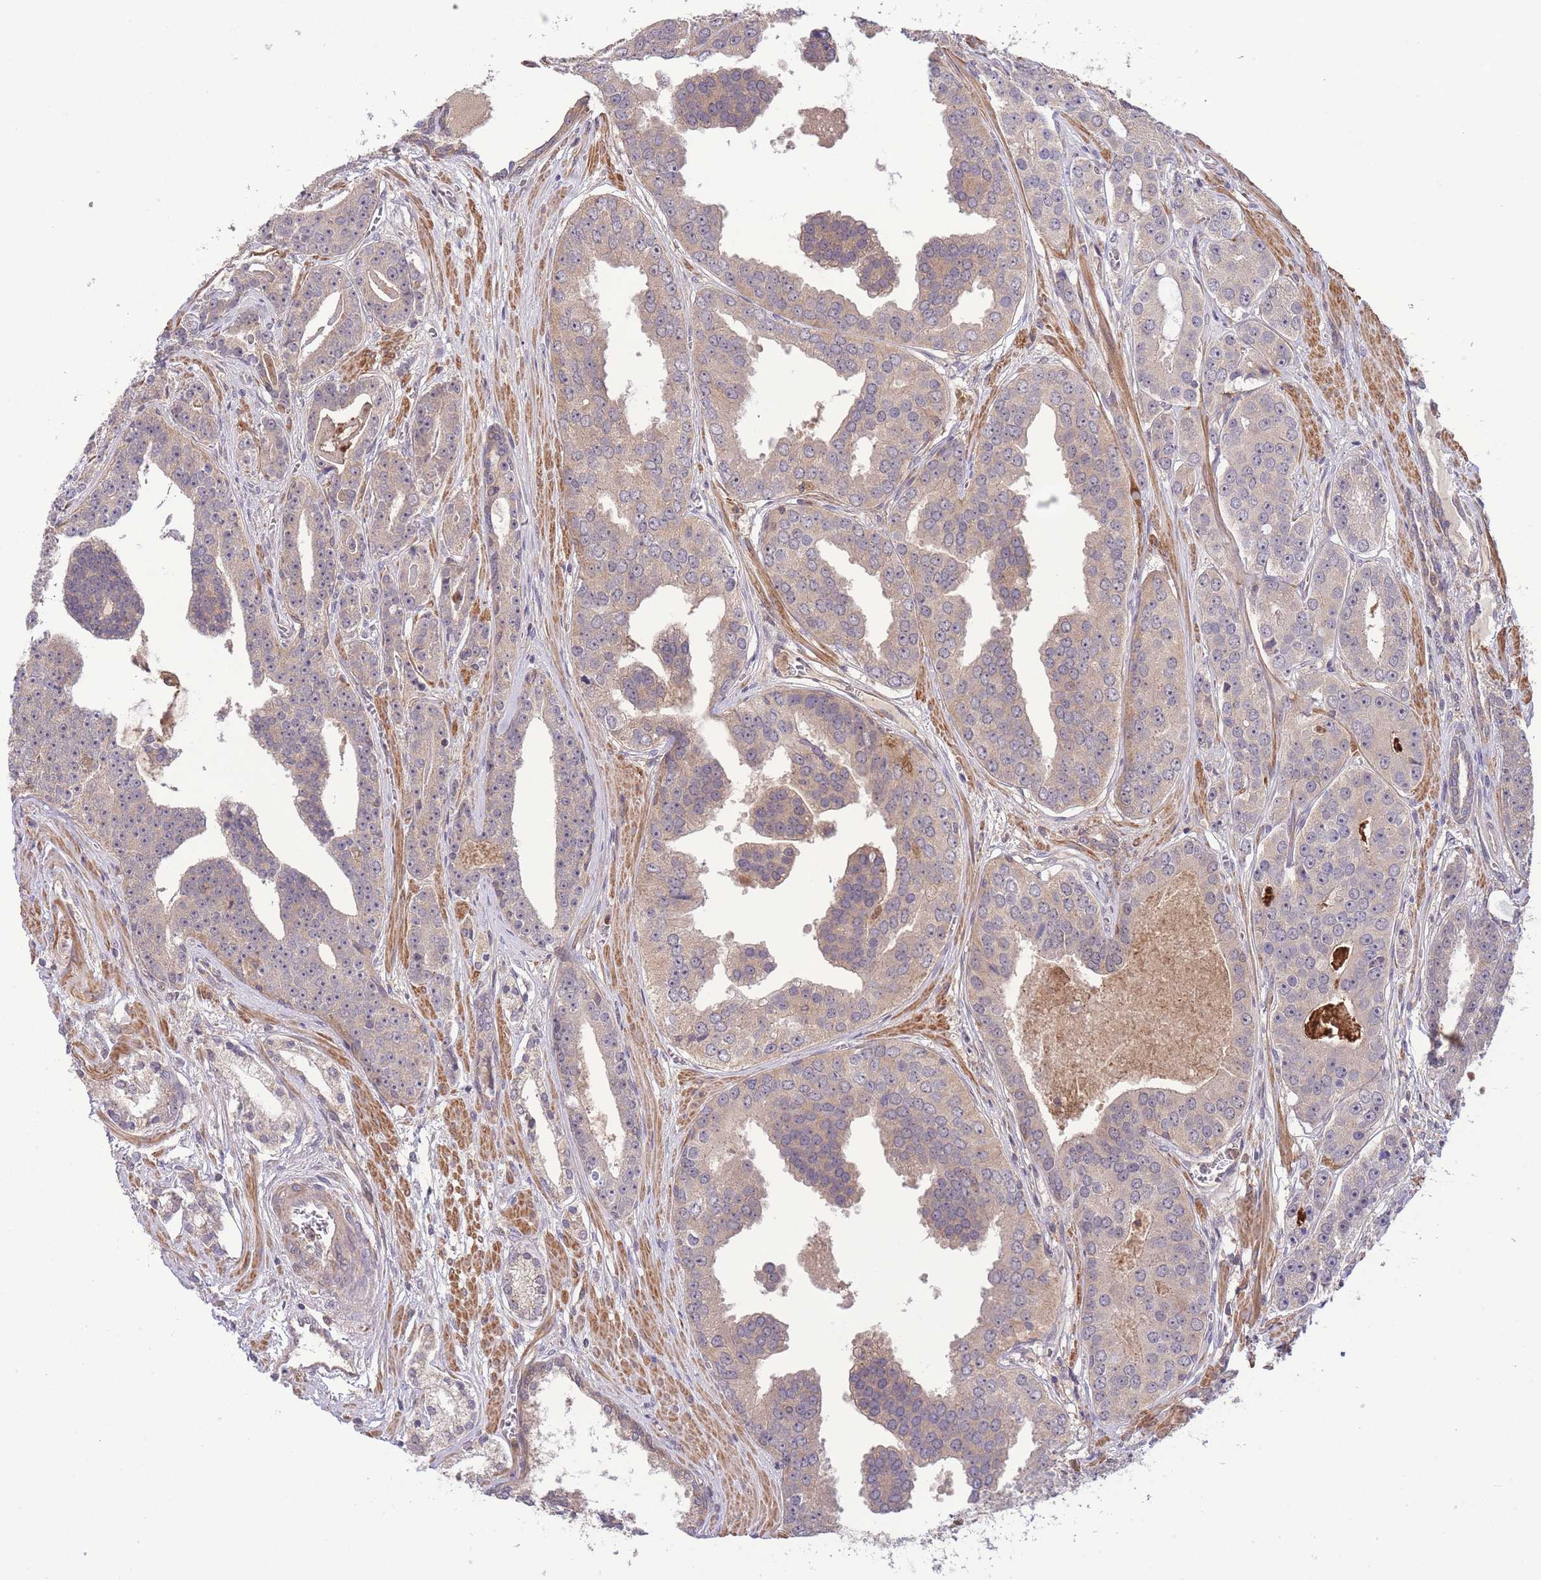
{"staining": {"intensity": "weak", "quantity": "25%-75%", "location": "cytoplasmic/membranous"}, "tissue": "prostate cancer", "cell_type": "Tumor cells", "image_type": "cancer", "snomed": [{"axis": "morphology", "description": "Adenocarcinoma, High grade"}, {"axis": "topography", "description": "Prostate"}], "caption": "A high-resolution photomicrograph shows IHC staining of adenocarcinoma (high-grade) (prostate), which demonstrates weak cytoplasmic/membranous expression in approximately 25%-75% of tumor cells. (Brightfield microscopy of DAB IHC at high magnification).", "gene": "ZNF304", "patient": {"sex": "male", "age": 71}}